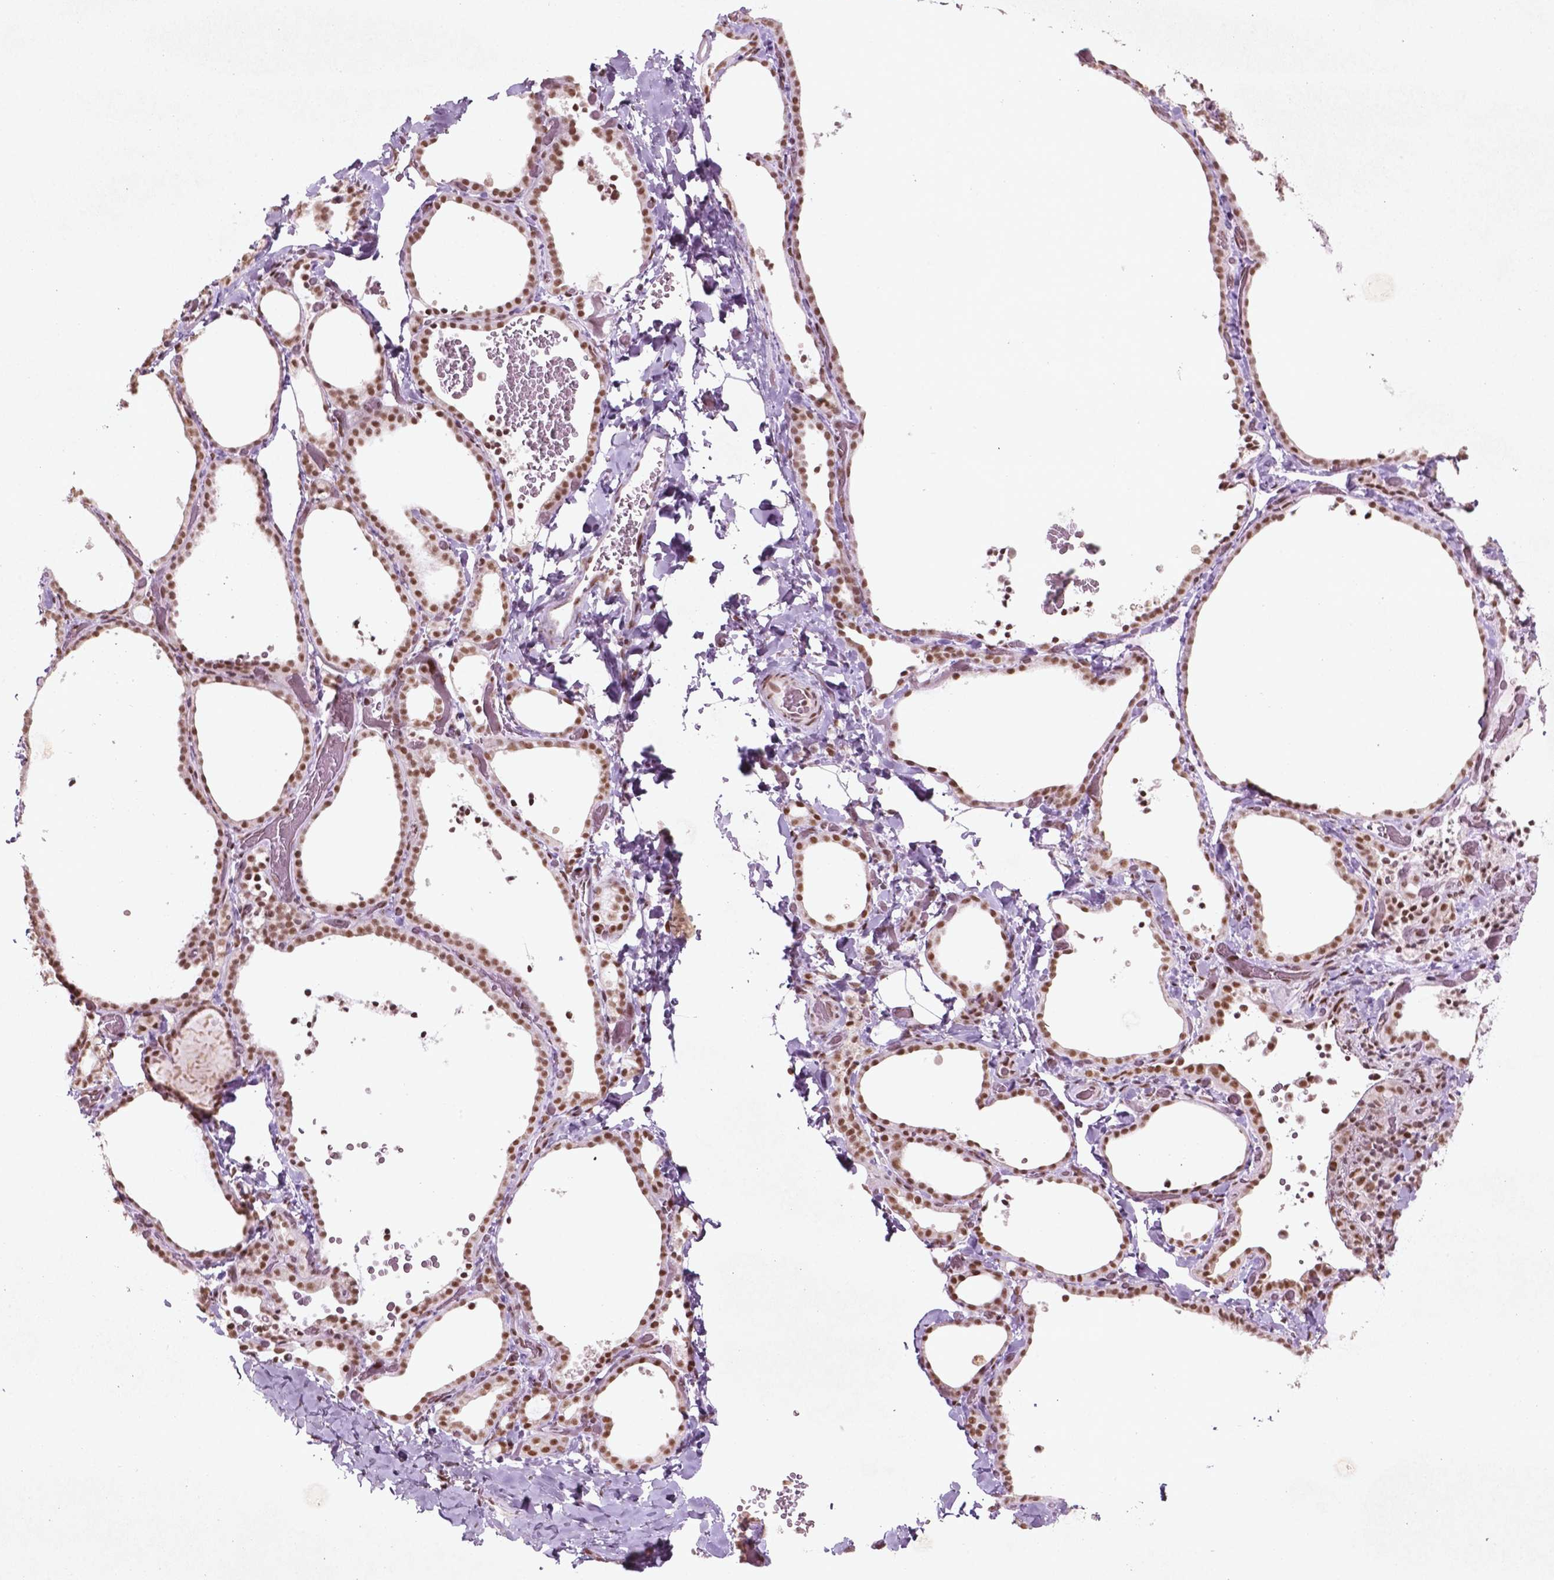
{"staining": {"intensity": "moderate", "quantity": ">75%", "location": "nuclear"}, "tissue": "thyroid gland", "cell_type": "Glandular cells", "image_type": "normal", "snomed": [{"axis": "morphology", "description": "Normal tissue, NOS"}, {"axis": "topography", "description": "Thyroid gland"}], "caption": "Immunohistochemistry (IHC) histopathology image of unremarkable thyroid gland stained for a protein (brown), which displays medium levels of moderate nuclear positivity in about >75% of glandular cells.", "gene": "HMG20B", "patient": {"sex": "female", "age": 22}}